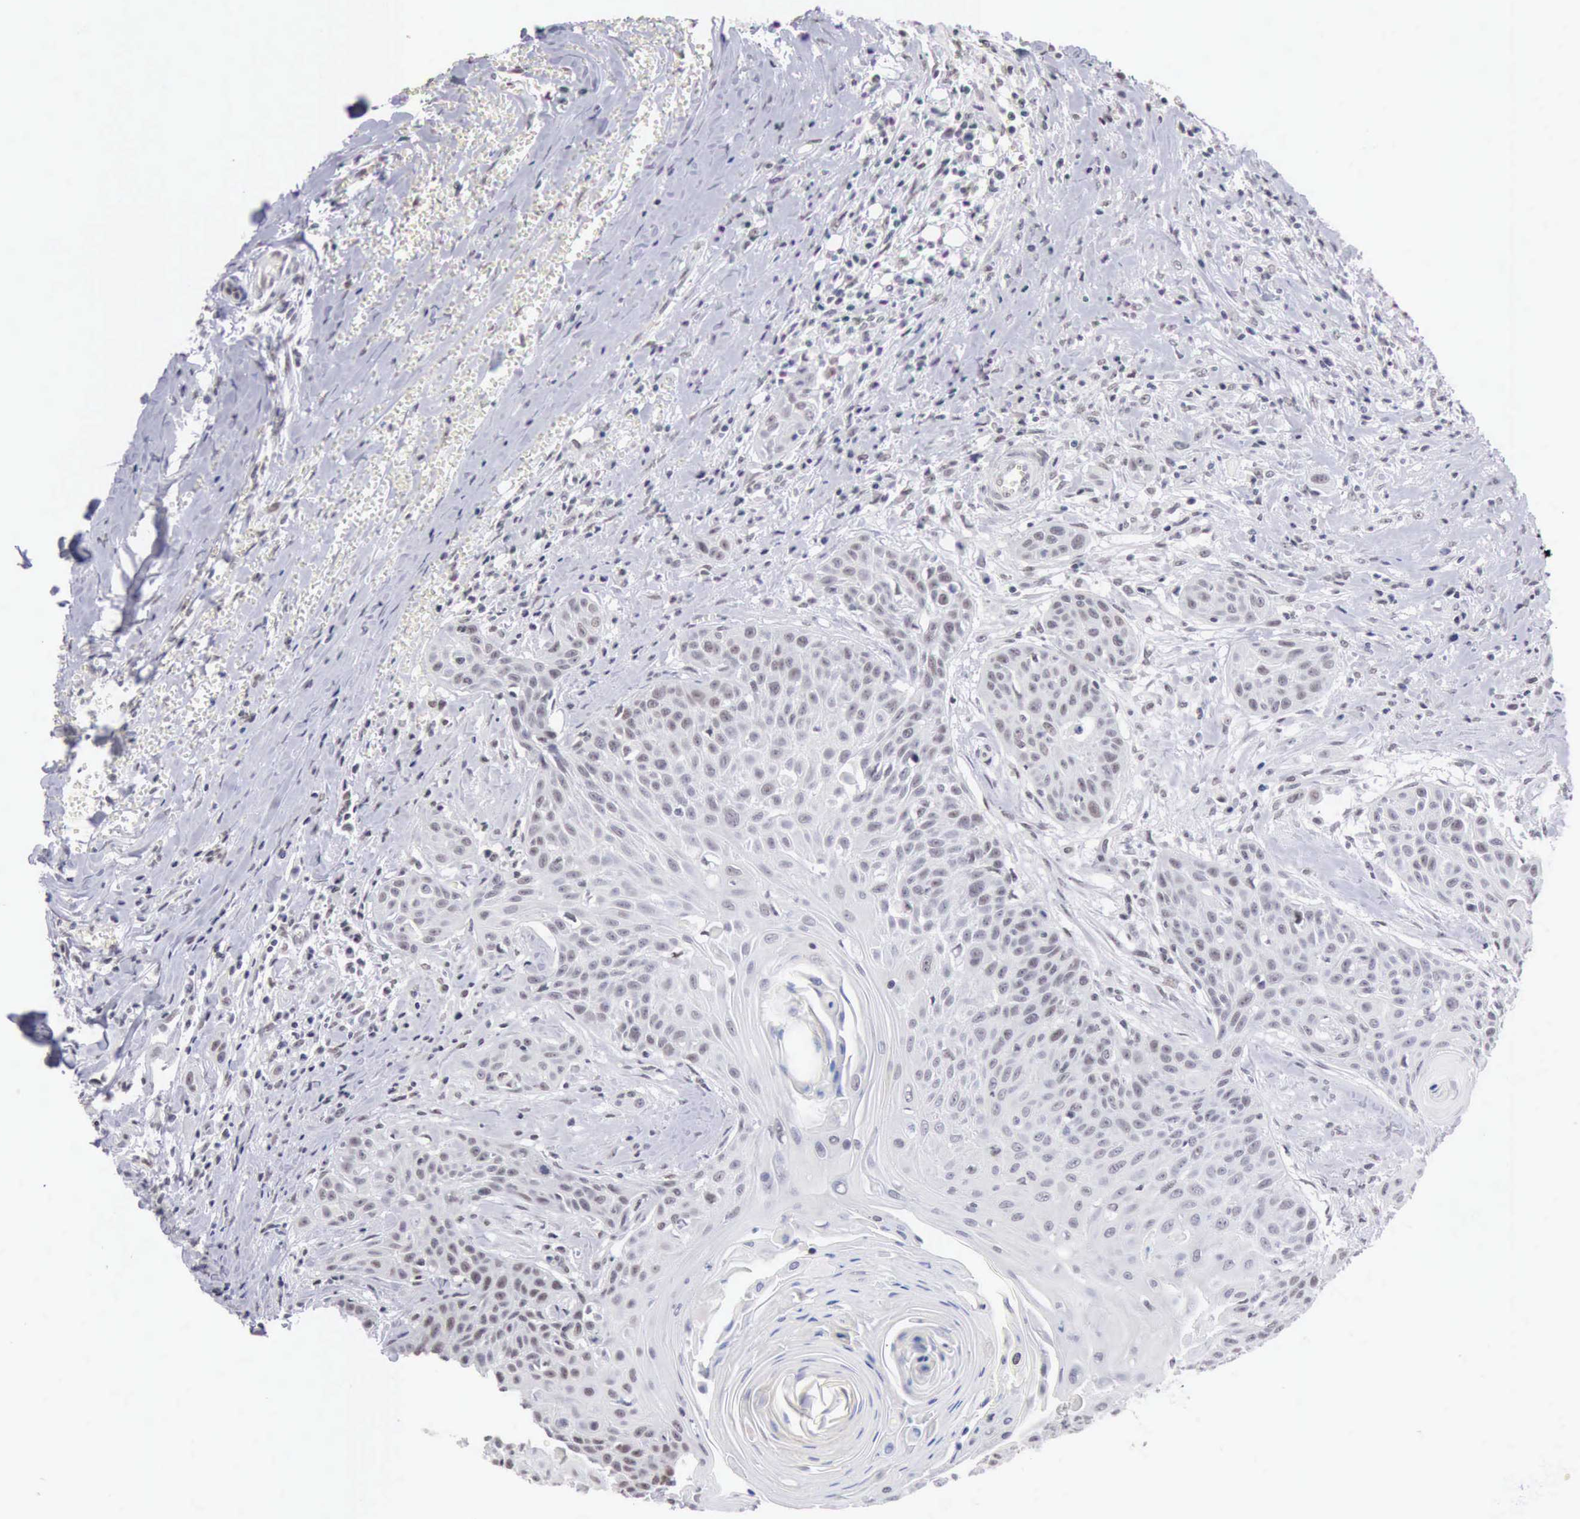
{"staining": {"intensity": "weak", "quantity": "<25%", "location": "nuclear"}, "tissue": "head and neck cancer", "cell_type": "Tumor cells", "image_type": "cancer", "snomed": [{"axis": "morphology", "description": "Squamous cell carcinoma, NOS"}, {"axis": "morphology", "description": "Squamous cell carcinoma, metastatic, NOS"}, {"axis": "topography", "description": "Lymph node"}, {"axis": "topography", "description": "Salivary gland"}, {"axis": "topography", "description": "Head-Neck"}], "caption": "The photomicrograph displays no significant positivity in tumor cells of metastatic squamous cell carcinoma (head and neck).", "gene": "TAF1", "patient": {"sex": "female", "age": 74}}